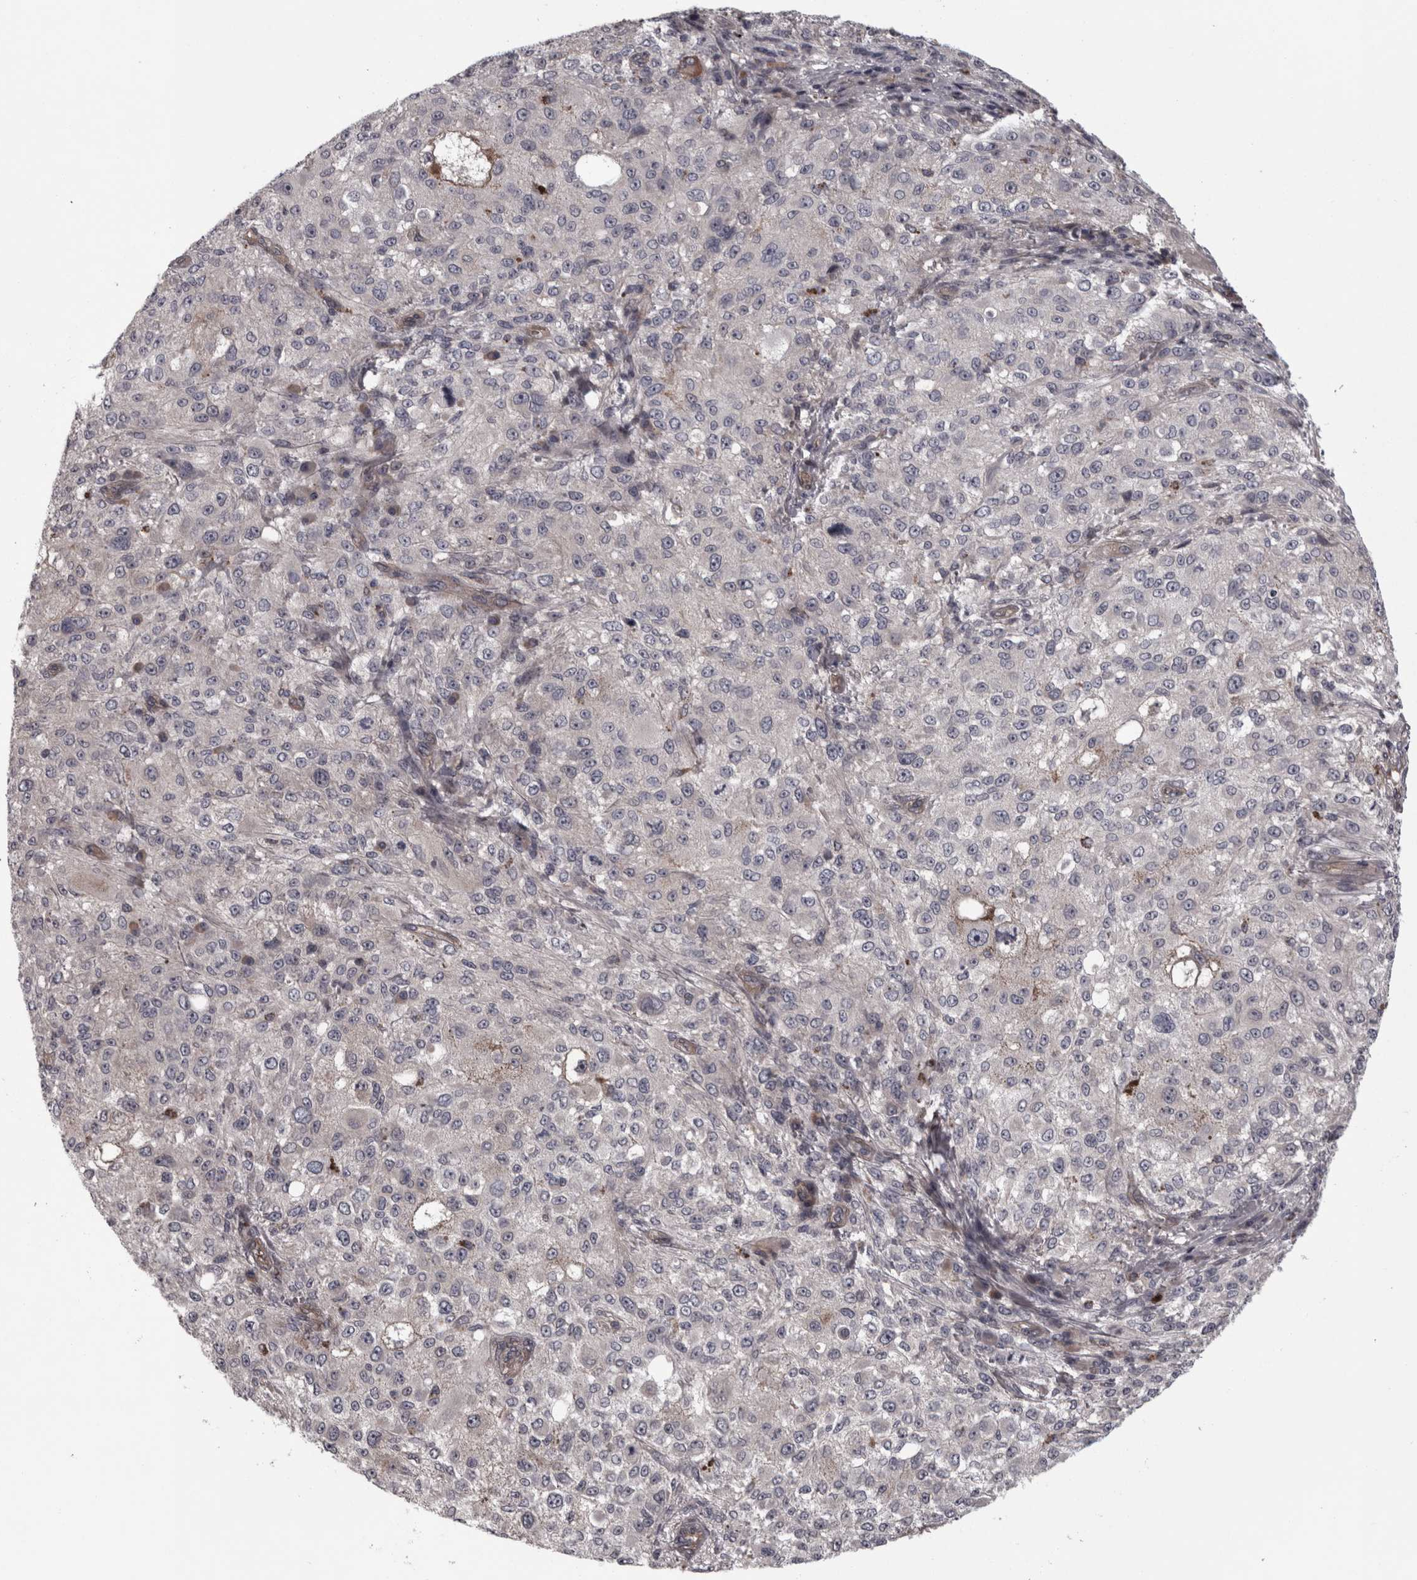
{"staining": {"intensity": "negative", "quantity": "none", "location": "none"}, "tissue": "melanoma", "cell_type": "Tumor cells", "image_type": "cancer", "snomed": [{"axis": "morphology", "description": "Necrosis, NOS"}, {"axis": "morphology", "description": "Malignant melanoma, NOS"}, {"axis": "topography", "description": "Skin"}], "caption": "IHC image of human melanoma stained for a protein (brown), which displays no positivity in tumor cells. (IHC, brightfield microscopy, high magnification).", "gene": "RSU1", "patient": {"sex": "female", "age": 87}}